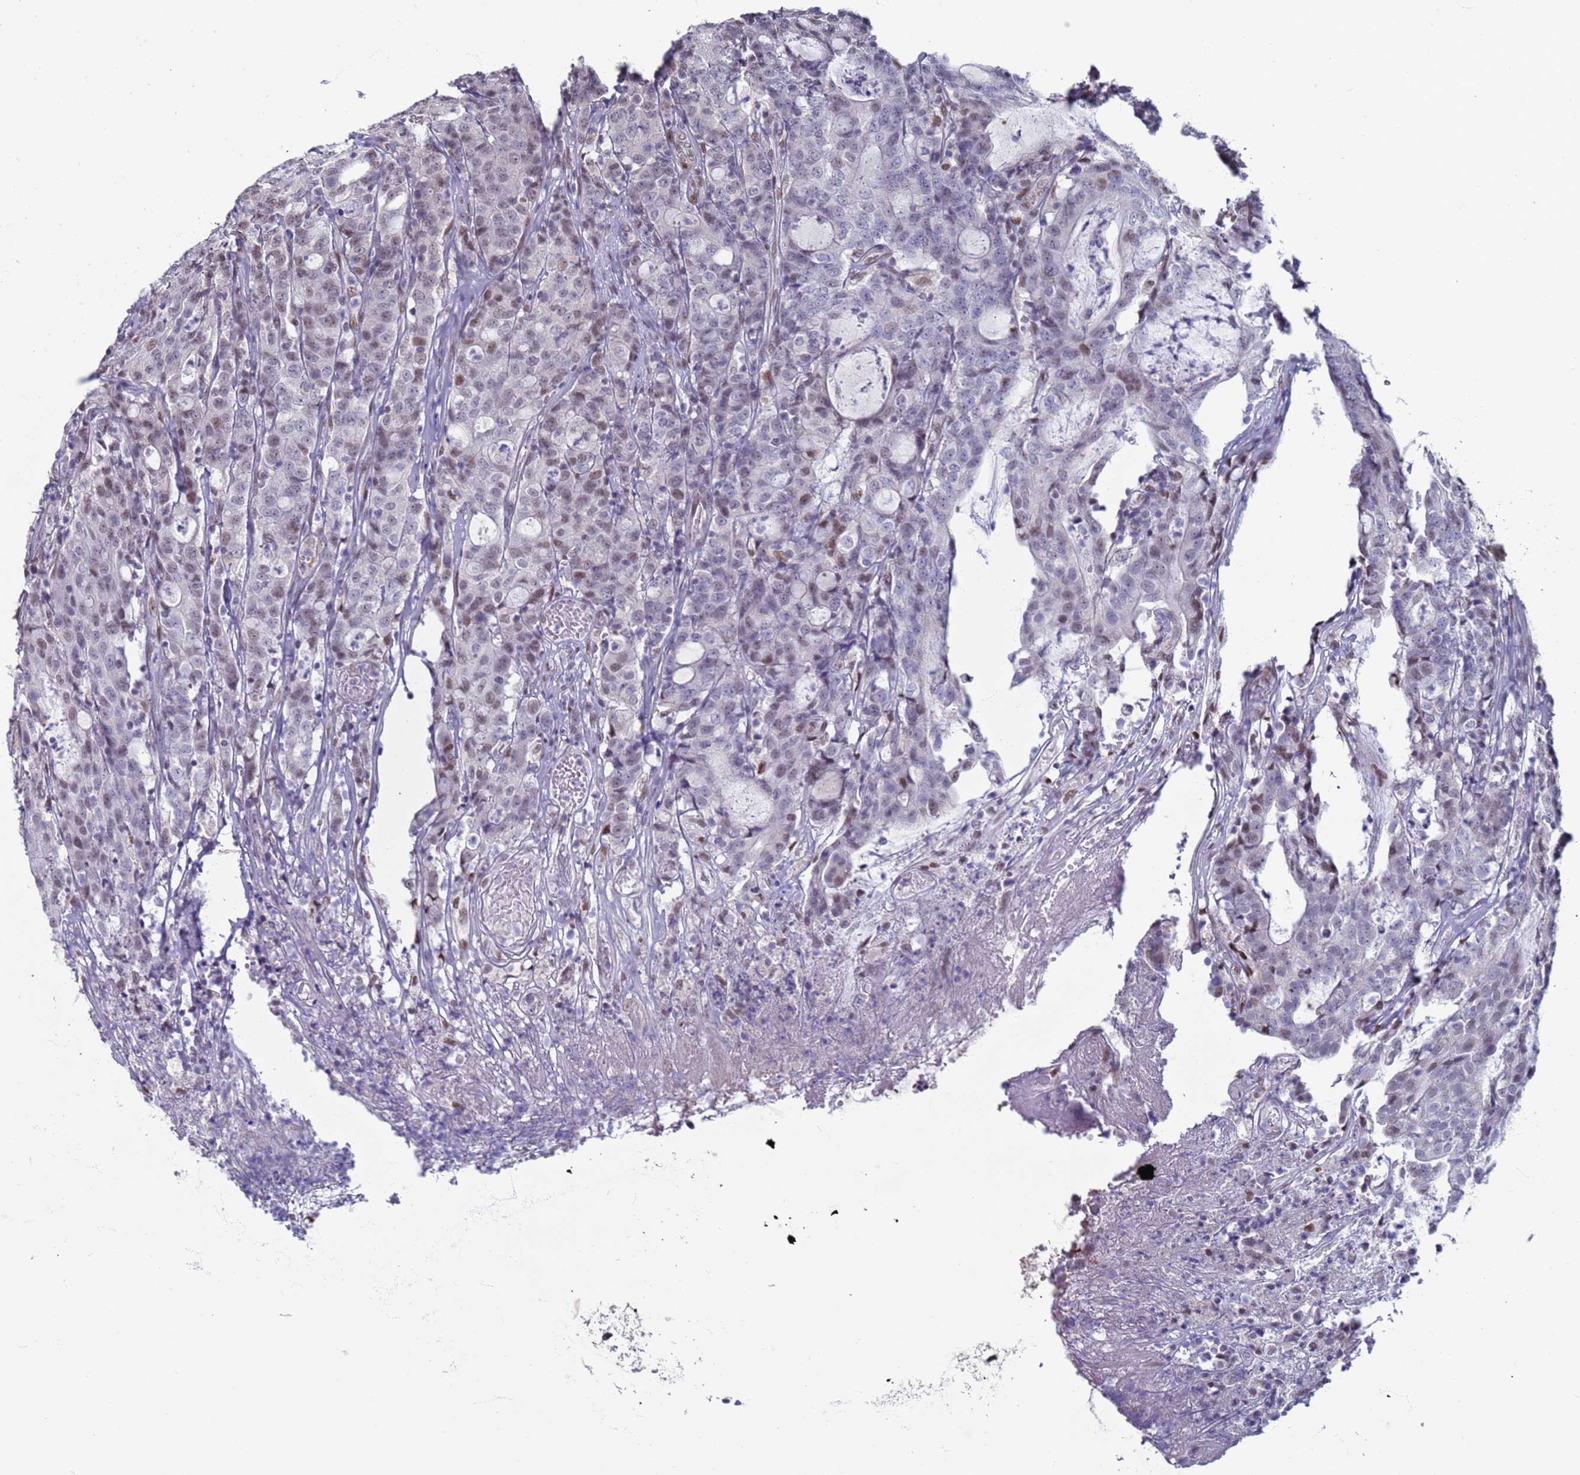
{"staining": {"intensity": "weak", "quantity": "<25%", "location": "nuclear"}, "tissue": "colorectal cancer", "cell_type": "Tumor cells", "image_type": "cancer", "snomed": [{"axis": "morphology", "description": "Adenocarcinoma, NOS"}, {"axis": "topography", "description": "Colon"}], "caption": "A high-resolution image shows immunohistochemistry (IHC) staining of colorectal cancer, which displays no significant expression in tumor cells.", "gene": "SAE1", "patient": {"sex": "male", "age": 83}}